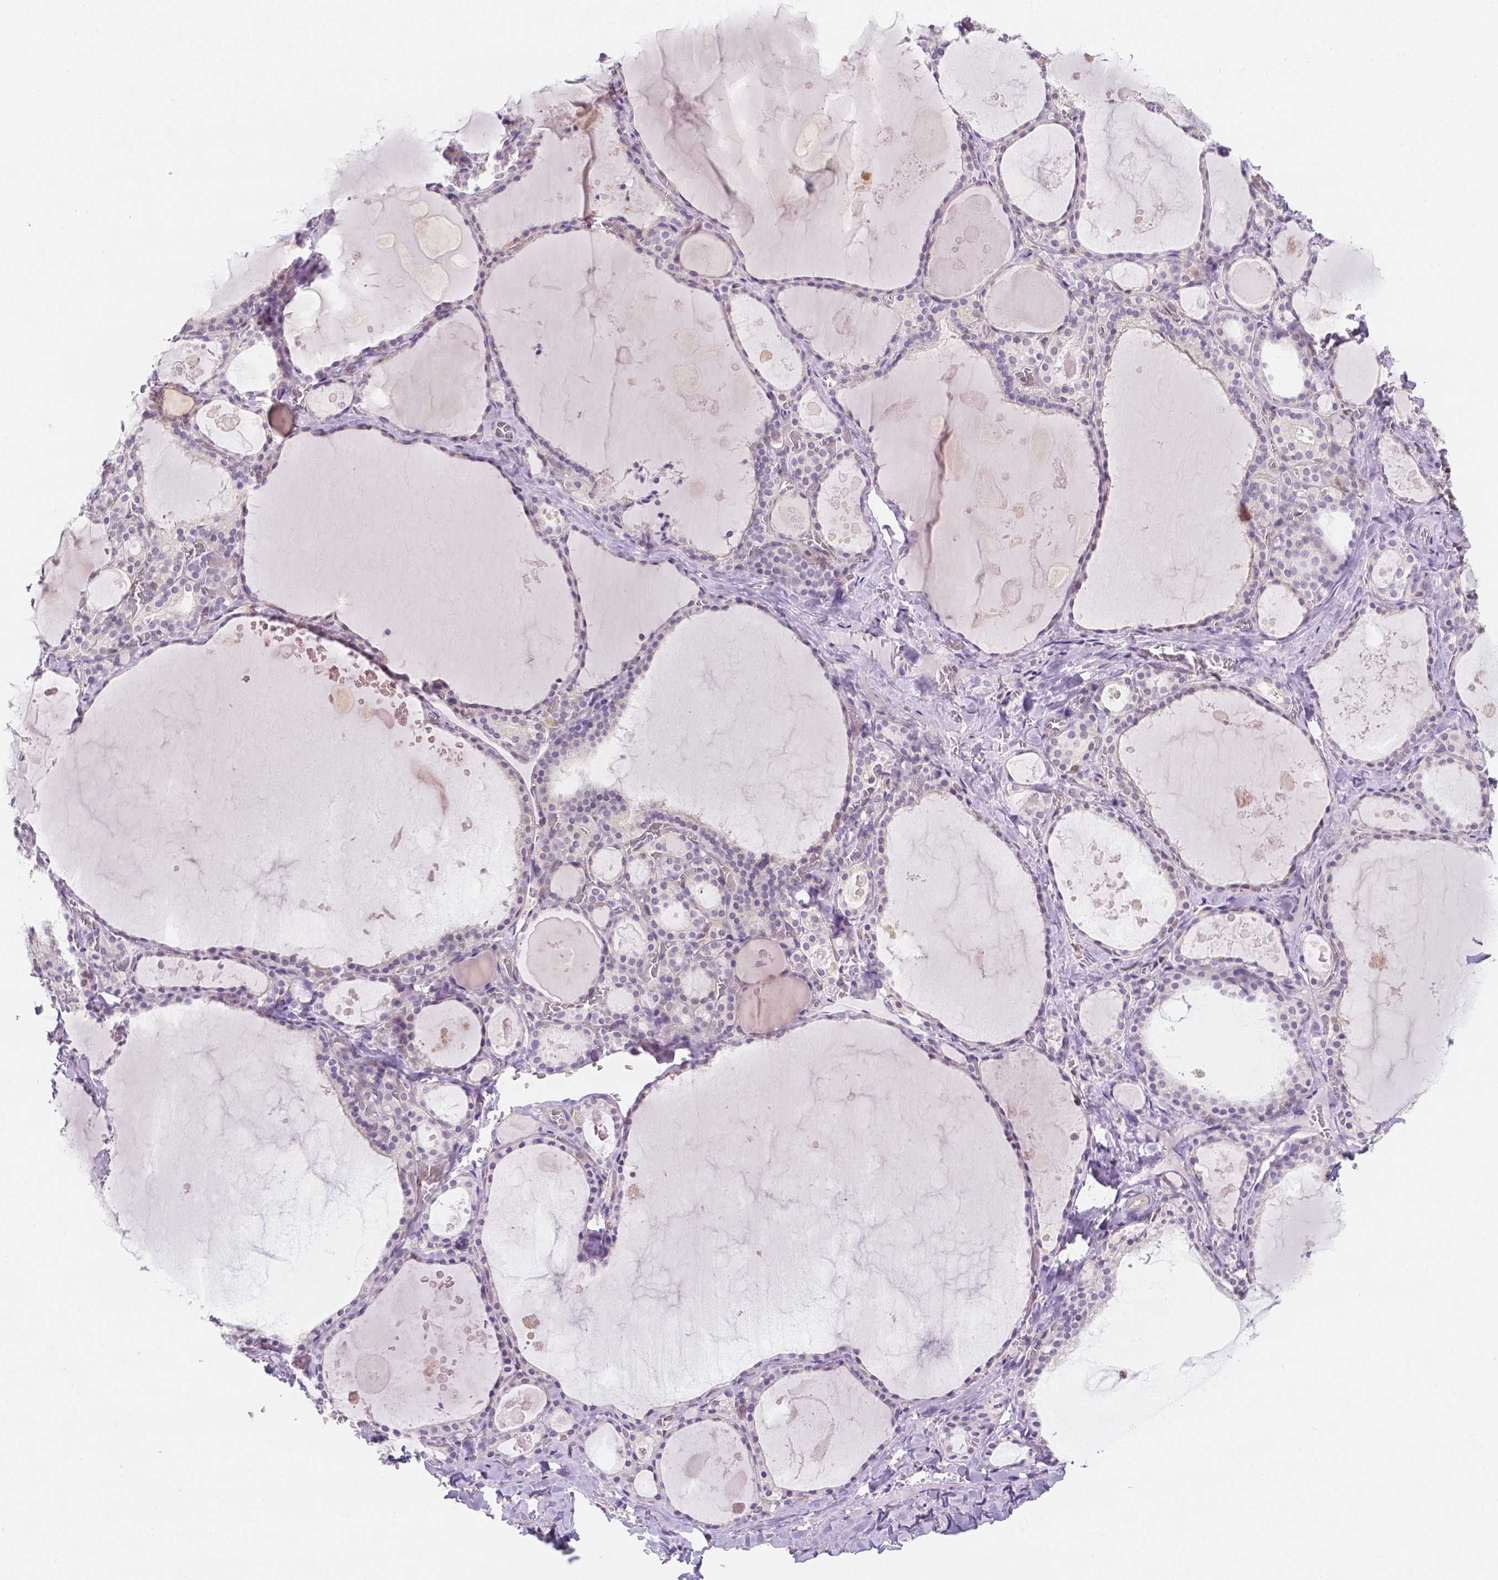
{"staining": {"intensity": "negative", "quantity": "none", "location": "none"}, "tissue": "thyroid gland", "cell_type": "Glandular cells", "image_type": "normal", "snomed": [{"axis": "morphology", "description": "Normal tissue, NOS"}, {"axis": "topography", "description": "Thyroid gland"}], "caption": "Glandular cells are negative for brown protein staining in benign thyroid gland. Brightfield microscopy of IHC stained with DAB (brown) and hematoxylin (blue), captured at high magnification.", "gene": "SGTB", "patient": {"sex": "male", "age": 56}}